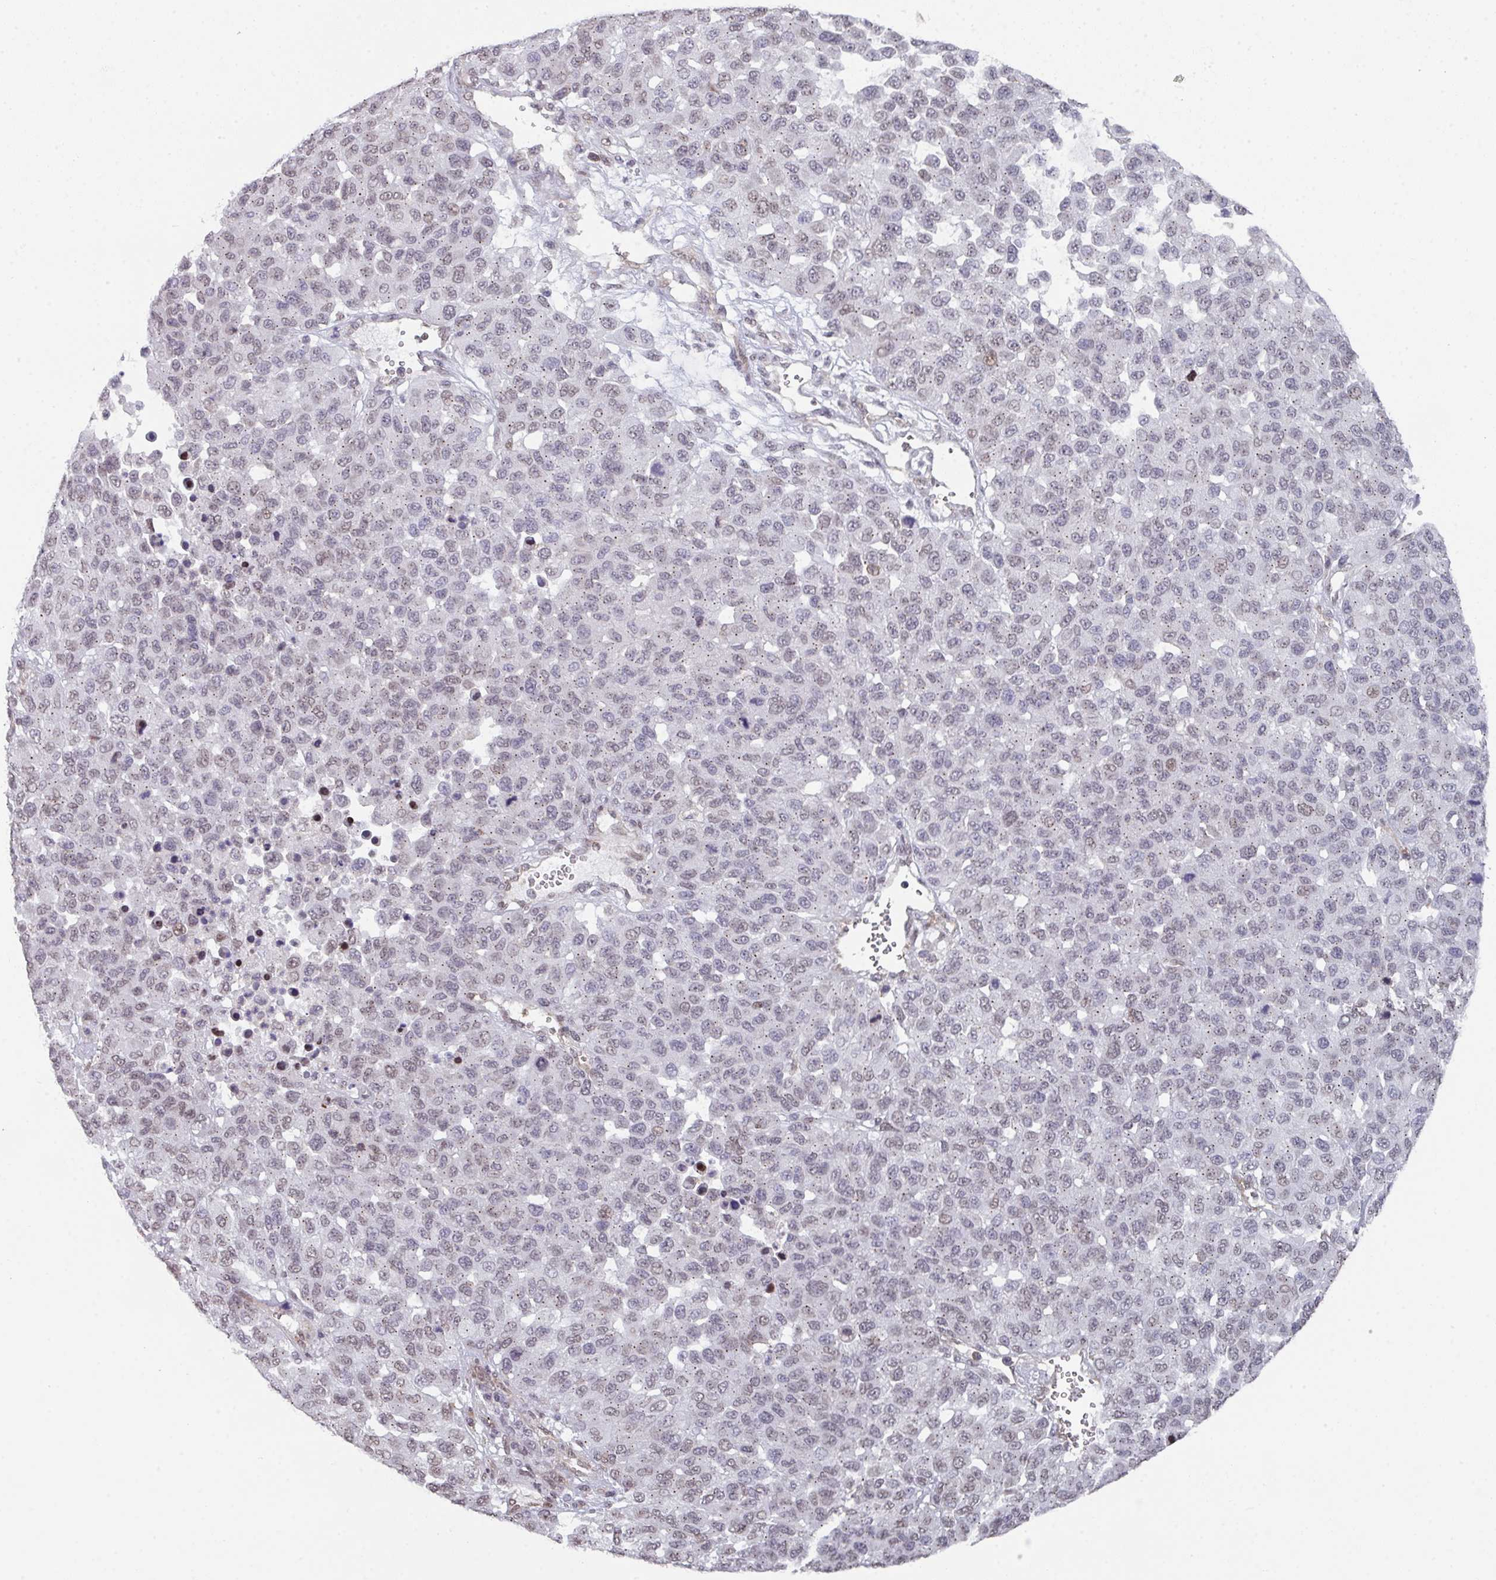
{"staining": {"intensity": "weak", "quantity": "25%-75%", "location": "nuclear"}, "tissue": "melanoma", "cell_type": "Tumor cells", "image_type": "cancer", "snomed": [{"axis": "morphology", "description": "Malignant melanoma, NOS"}, {"axis": "topography", "description": "Skin"}], "caption": "IHC micrograph of neoplastic tissue: melanoma stained using immunohistochemistry (IHC) reveals low levels of weak protein expression localized specifically in the nuclear of tumor cells, appearing as a nuclear brown color.", "gene": "RASAL3", "patient": {"sex": "male", "age": 62}}